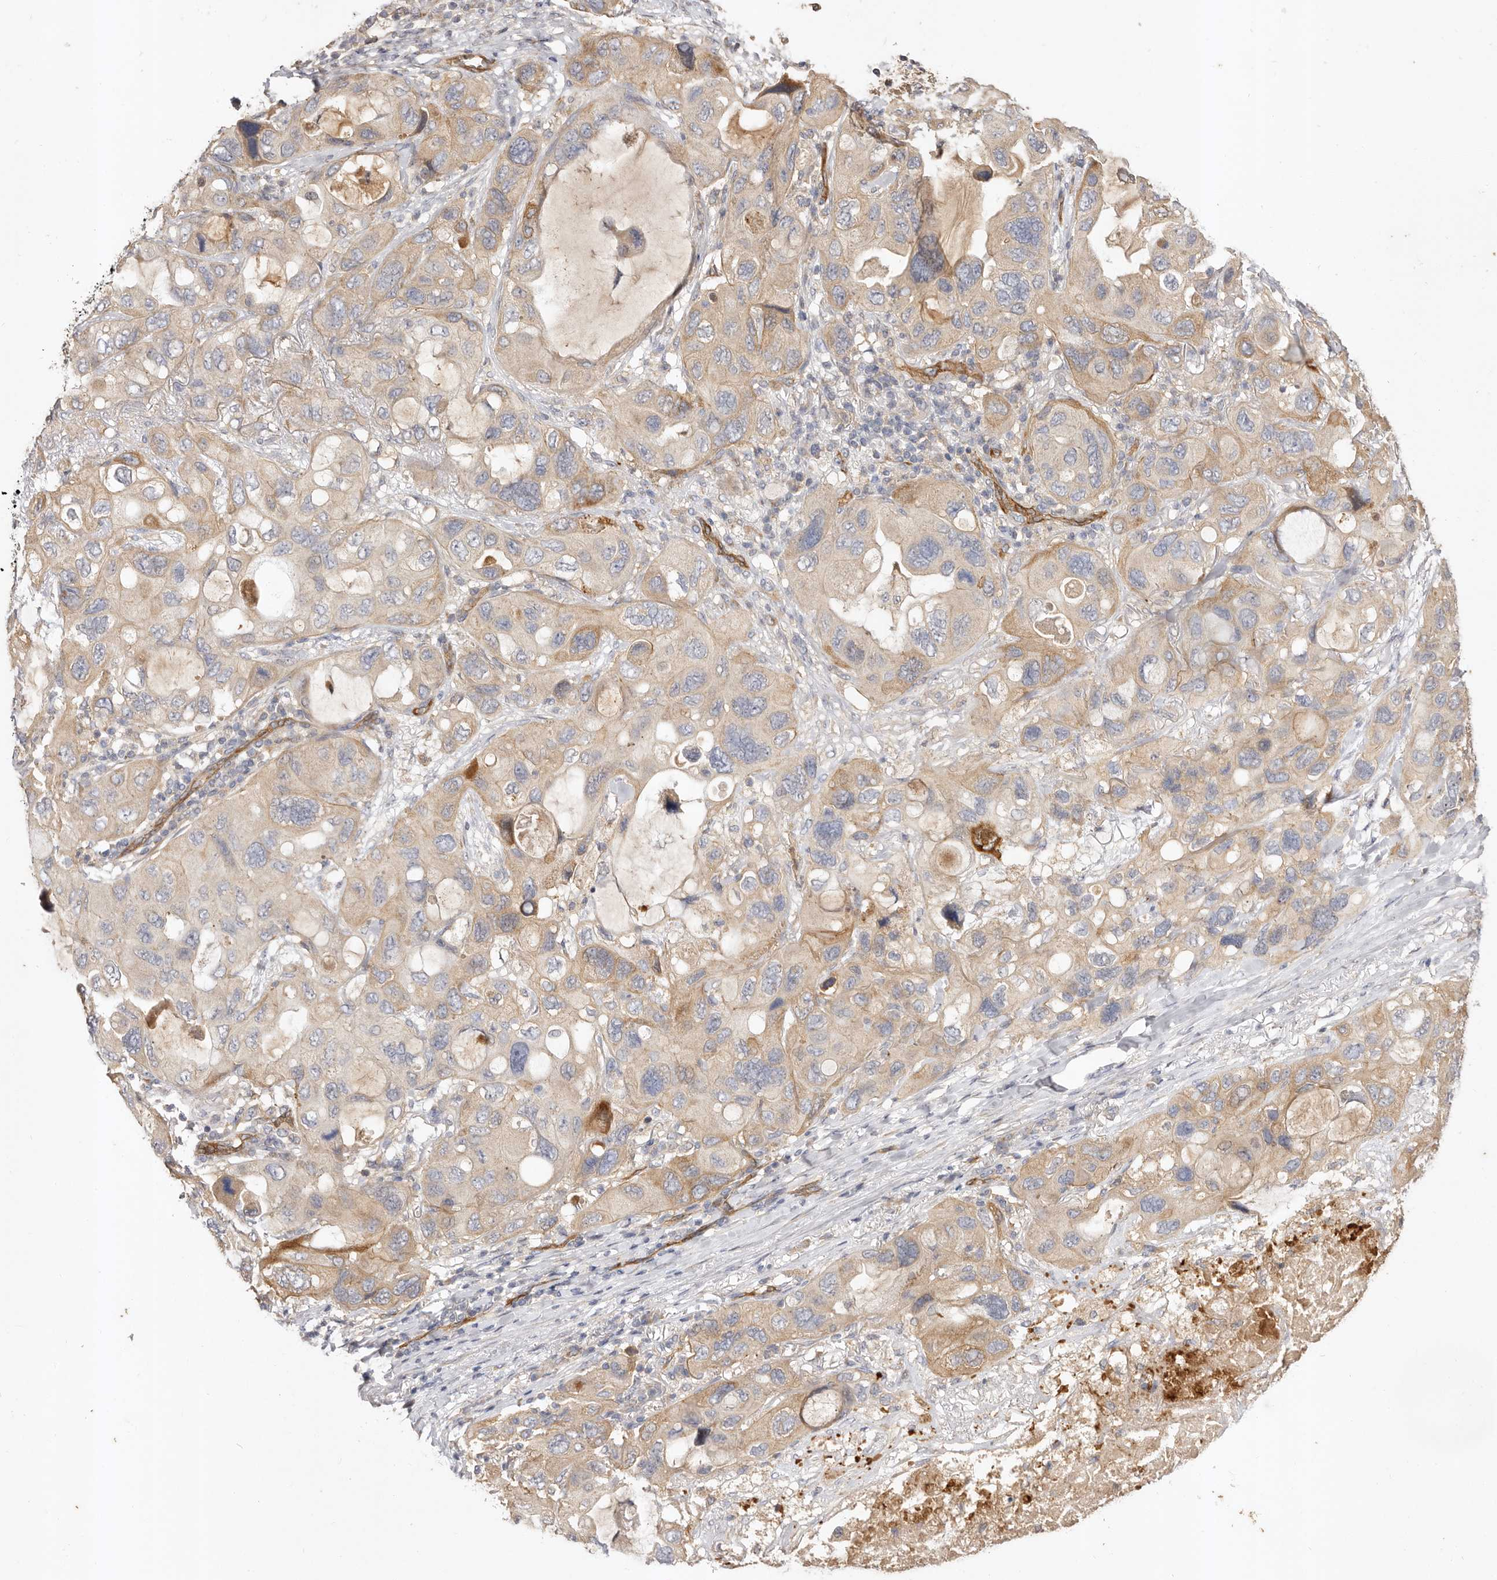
{"staining": {"intensity": "moderate", "quantity": "25%-75%", "location": "cytoplasmic/membranous"}, "tissue": "lung cancer", "cell_type": "Tumor cells", "image_type": "cancer", "snomed": [{"axis": "morphology", "description": "Squamous cell carcinoma, NOS"}, {"axis": "topography", "description": "Lung"}], "caption": "IHC of lung squamous cell carcinoma displays medium levels of moderate cytoplasmic/membranous positivity in approximately 25%-75% of tumor cells.", "gene": "ADAMTS9", "patient": {"sex": "female", "age": 73}}